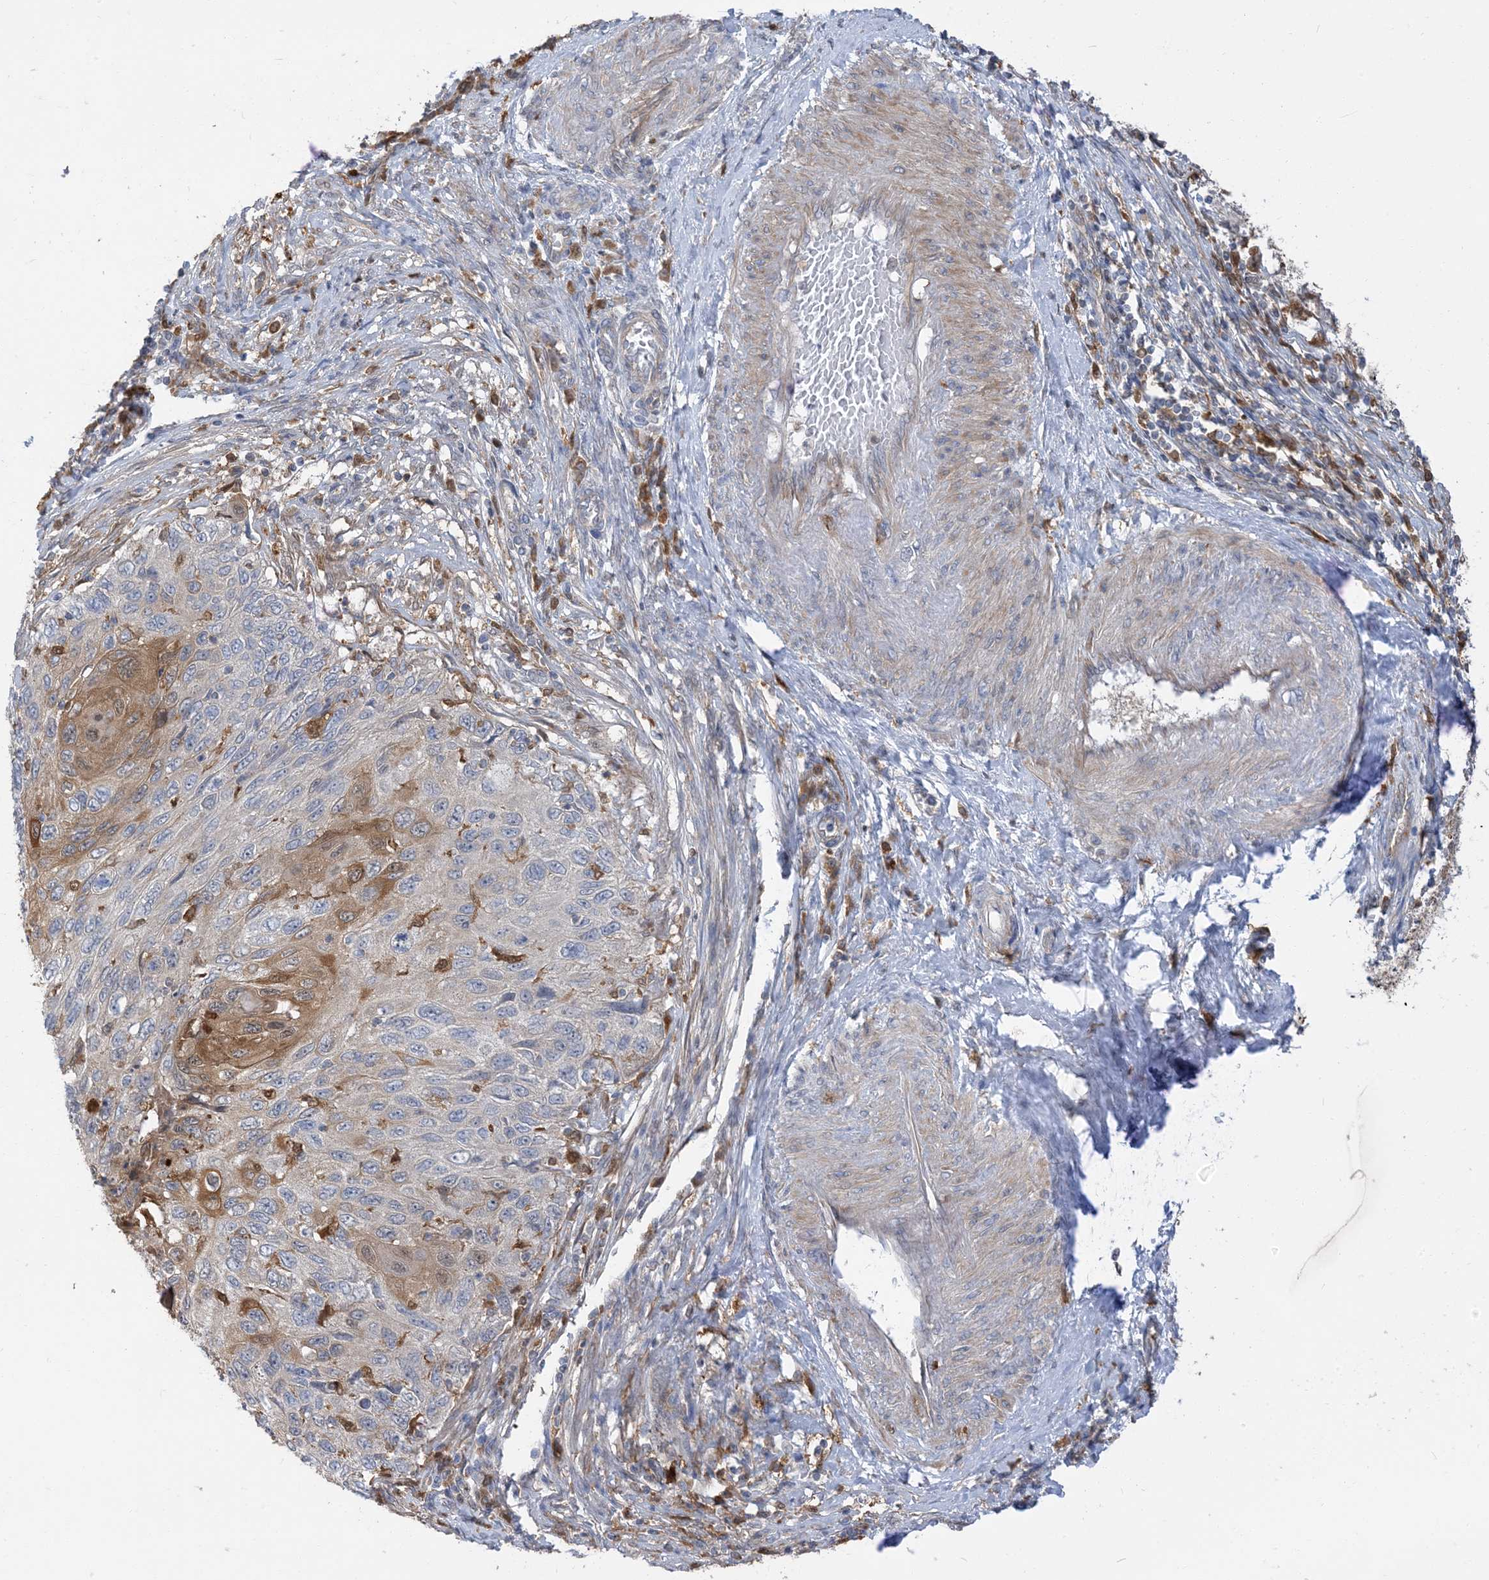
{"staining": {"intensity": "moderate", "quantity": "<25%", "location": "cytoplasmic/membranous"}, "tissue": "cervical cancer", "cell_type": "Tumor cells", "image_type": "cancer", "snomed": [{"axis": "morphology", "description": "Squamous cell carcinoma, NOS"}, {"axis": "topography", "description": "Cervix"}], "caption": "Approximately <25% of tumor cells in human cervical cancer (squamous cell carcinoma) display moderate cytoplasmic/membranous protein positivity as visualized by brown immunohistochemical staining.", "gene": "NAGK", "patient": {"sex": "female", "age": 70}}